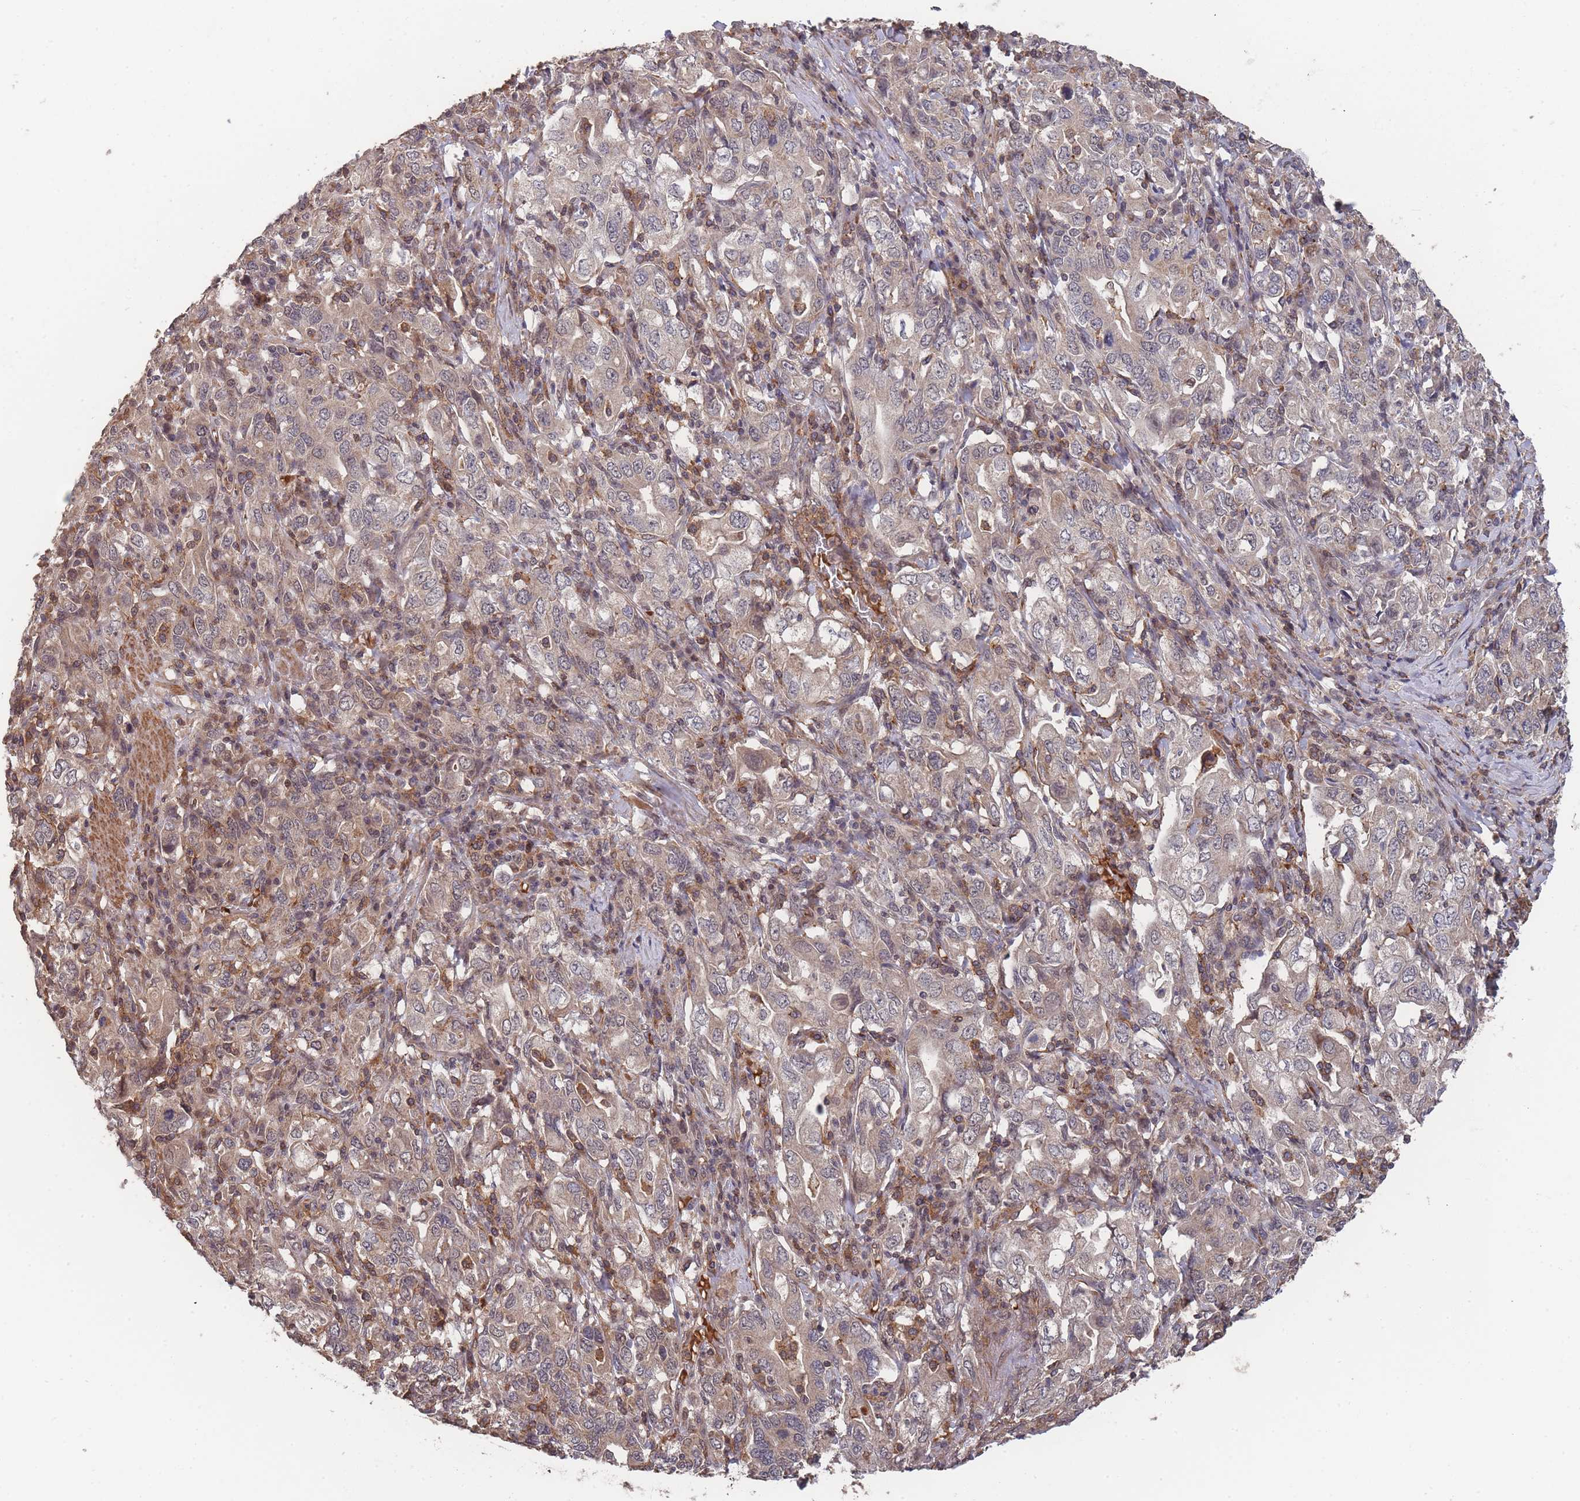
{"staining": {"intensity": "weak", "quantity": "25%-75%", "location": "cytoplasmic/membranous"}, "tissue": "stomach cancer", "cell_type": "Tumor cells", "image_type": "cancer", "snomed": [{"axis": "morphology", "description": "Adenocarcinoma, NOS"}, {"axis": "topography", "description": "Stomach, upper"}, {"axis": "topography", "description": "Stomach"}], "caption": "Tumor cells show low levels of weak cytoplasmic/membranous positivity in approximately 25%-75% of cells in stomach adenocarcinoma.", "gene": "SF3B1", "patient": {"sex": "male", "age": 62}}